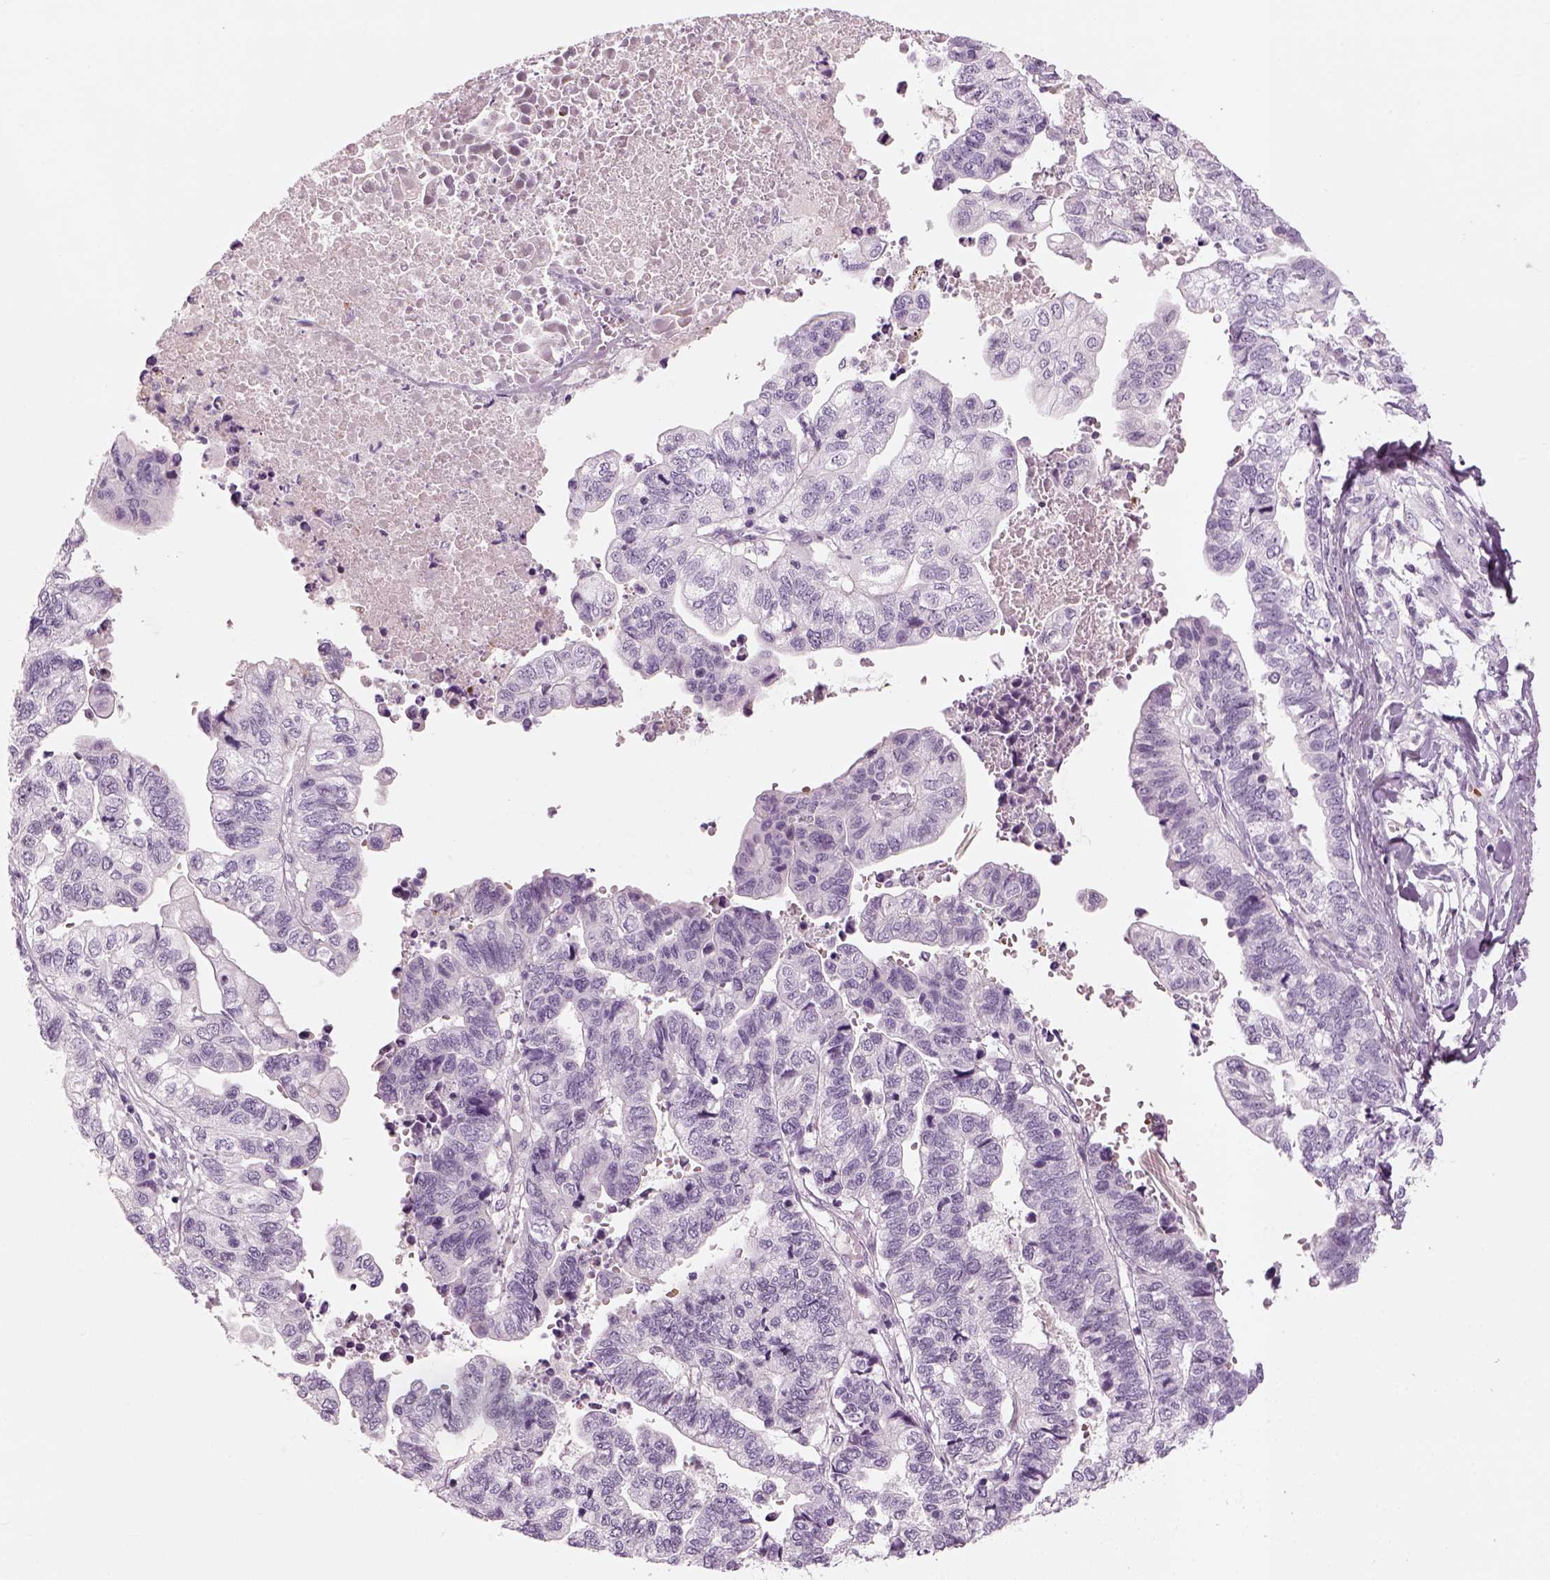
{"staining": {"intensity": "negative", "quantity": "none", "location": "none"}, "tissue": "stomach cancer", "cell_type": "Tumor cells", "image_type": "cancer", "snomed": [{"axis": "morphology", "description": "Adenocarcinoma, NOS"}, {"axis": "topography", "description": "Stomach, upper"}], "caption": "Histopathology image shows no significant protein staining in tumor cells of stomach cancer (adenocarcinoma). Brightfield microscopy of immunohistochemistry (IHC) stained with DAB (3,3'-diaminobenzidine) (brown) and hematoxylin (blue), captured at high magnification.", "gene": "PABPC1L2B", "patient": {"sex": "female", "age": 67}}